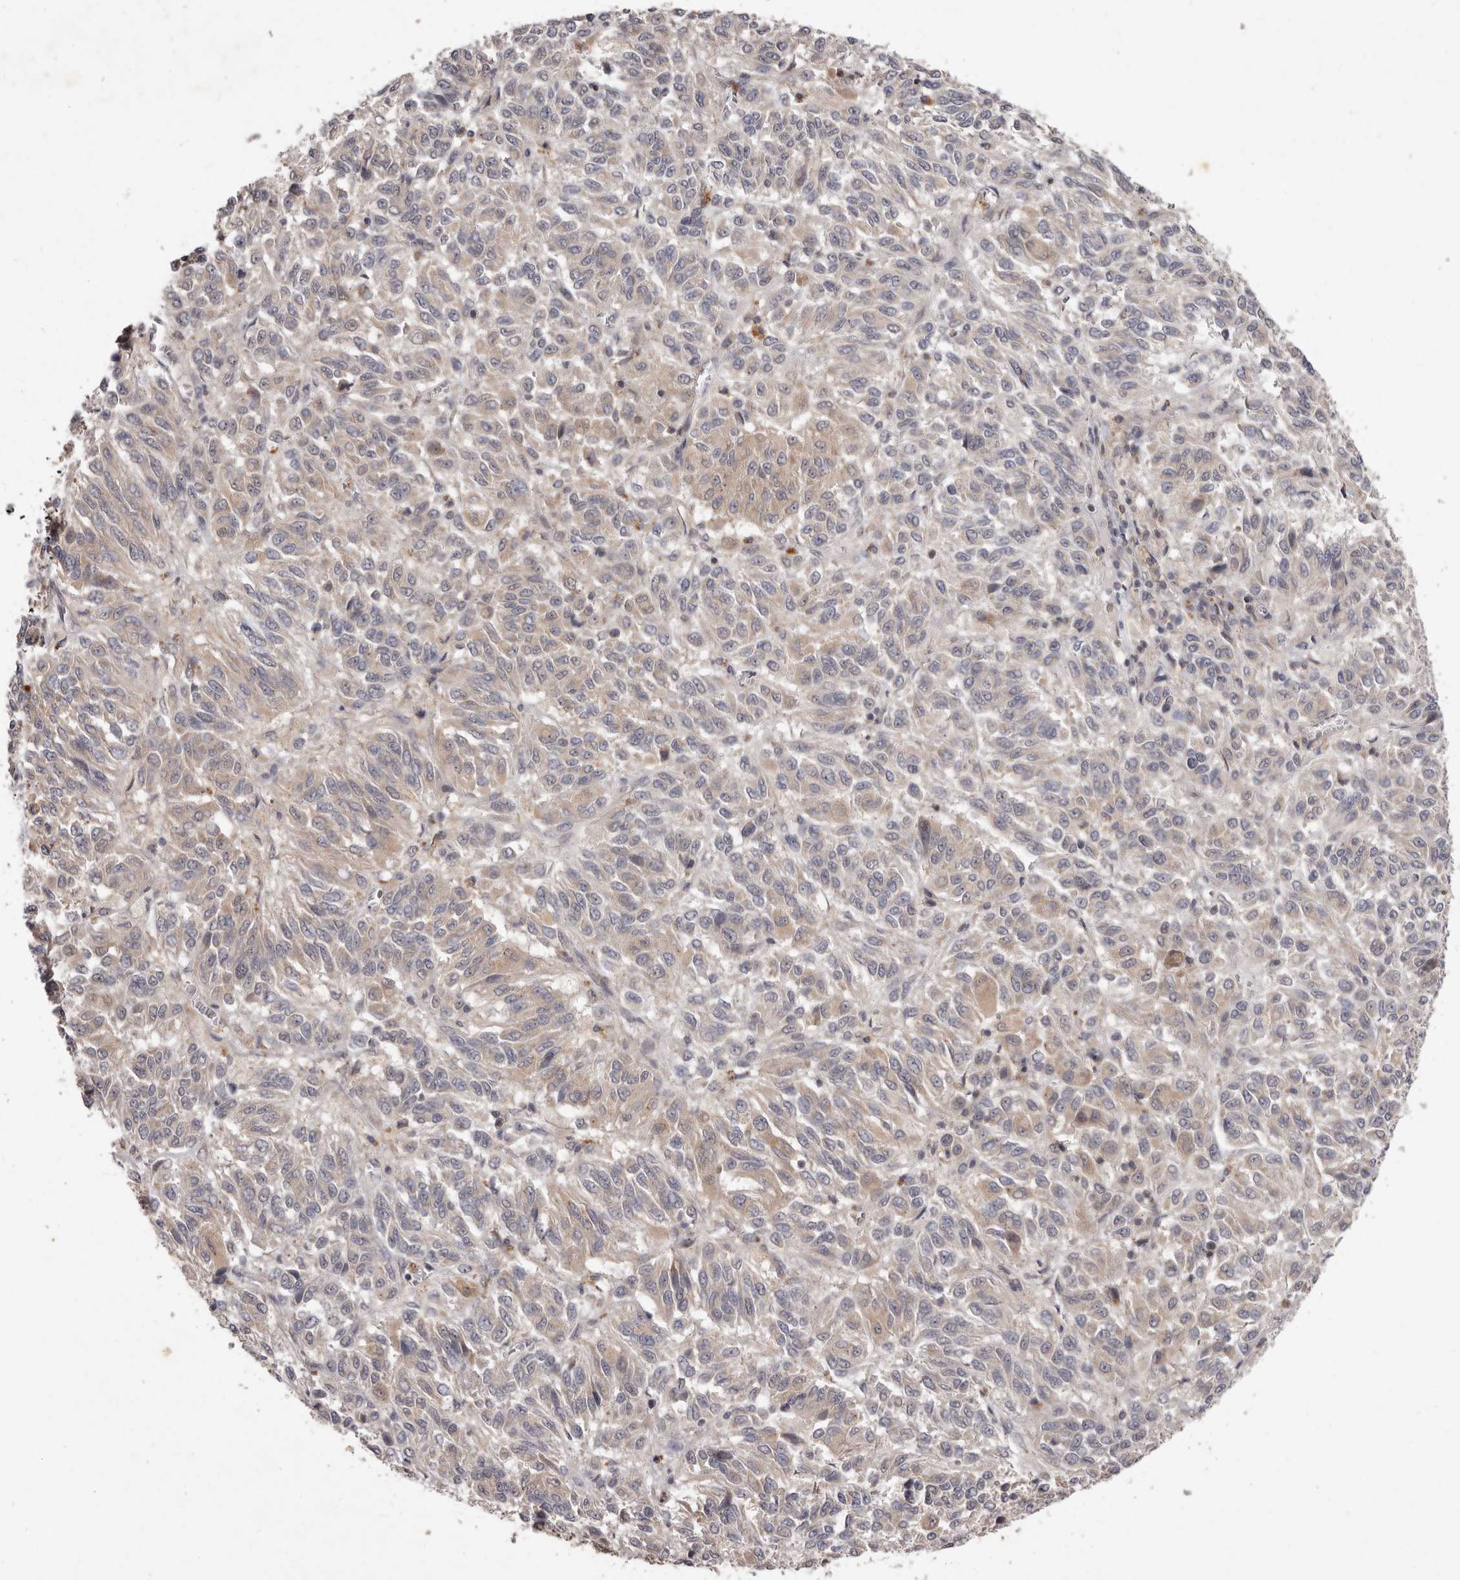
{"staining": {"intensity": "weak", "quantity": "<25%", "location": "cytoplasmic/membranous"}, "tissue": "melanoma", "cell_type": "Tumor cells", "image_type": "cancer", "snomed": [{"axis": "morphology", "description": "Malignant melanoma, Metastatic site"}, {"axis": "topography", "description": "Lung"}], "caption": "This is a micrograph of IHC staining of melanoma, which shows no positivity in tumor cells.", "gene": "ACLY", "patient": {"sex": "male", "age": 64}}